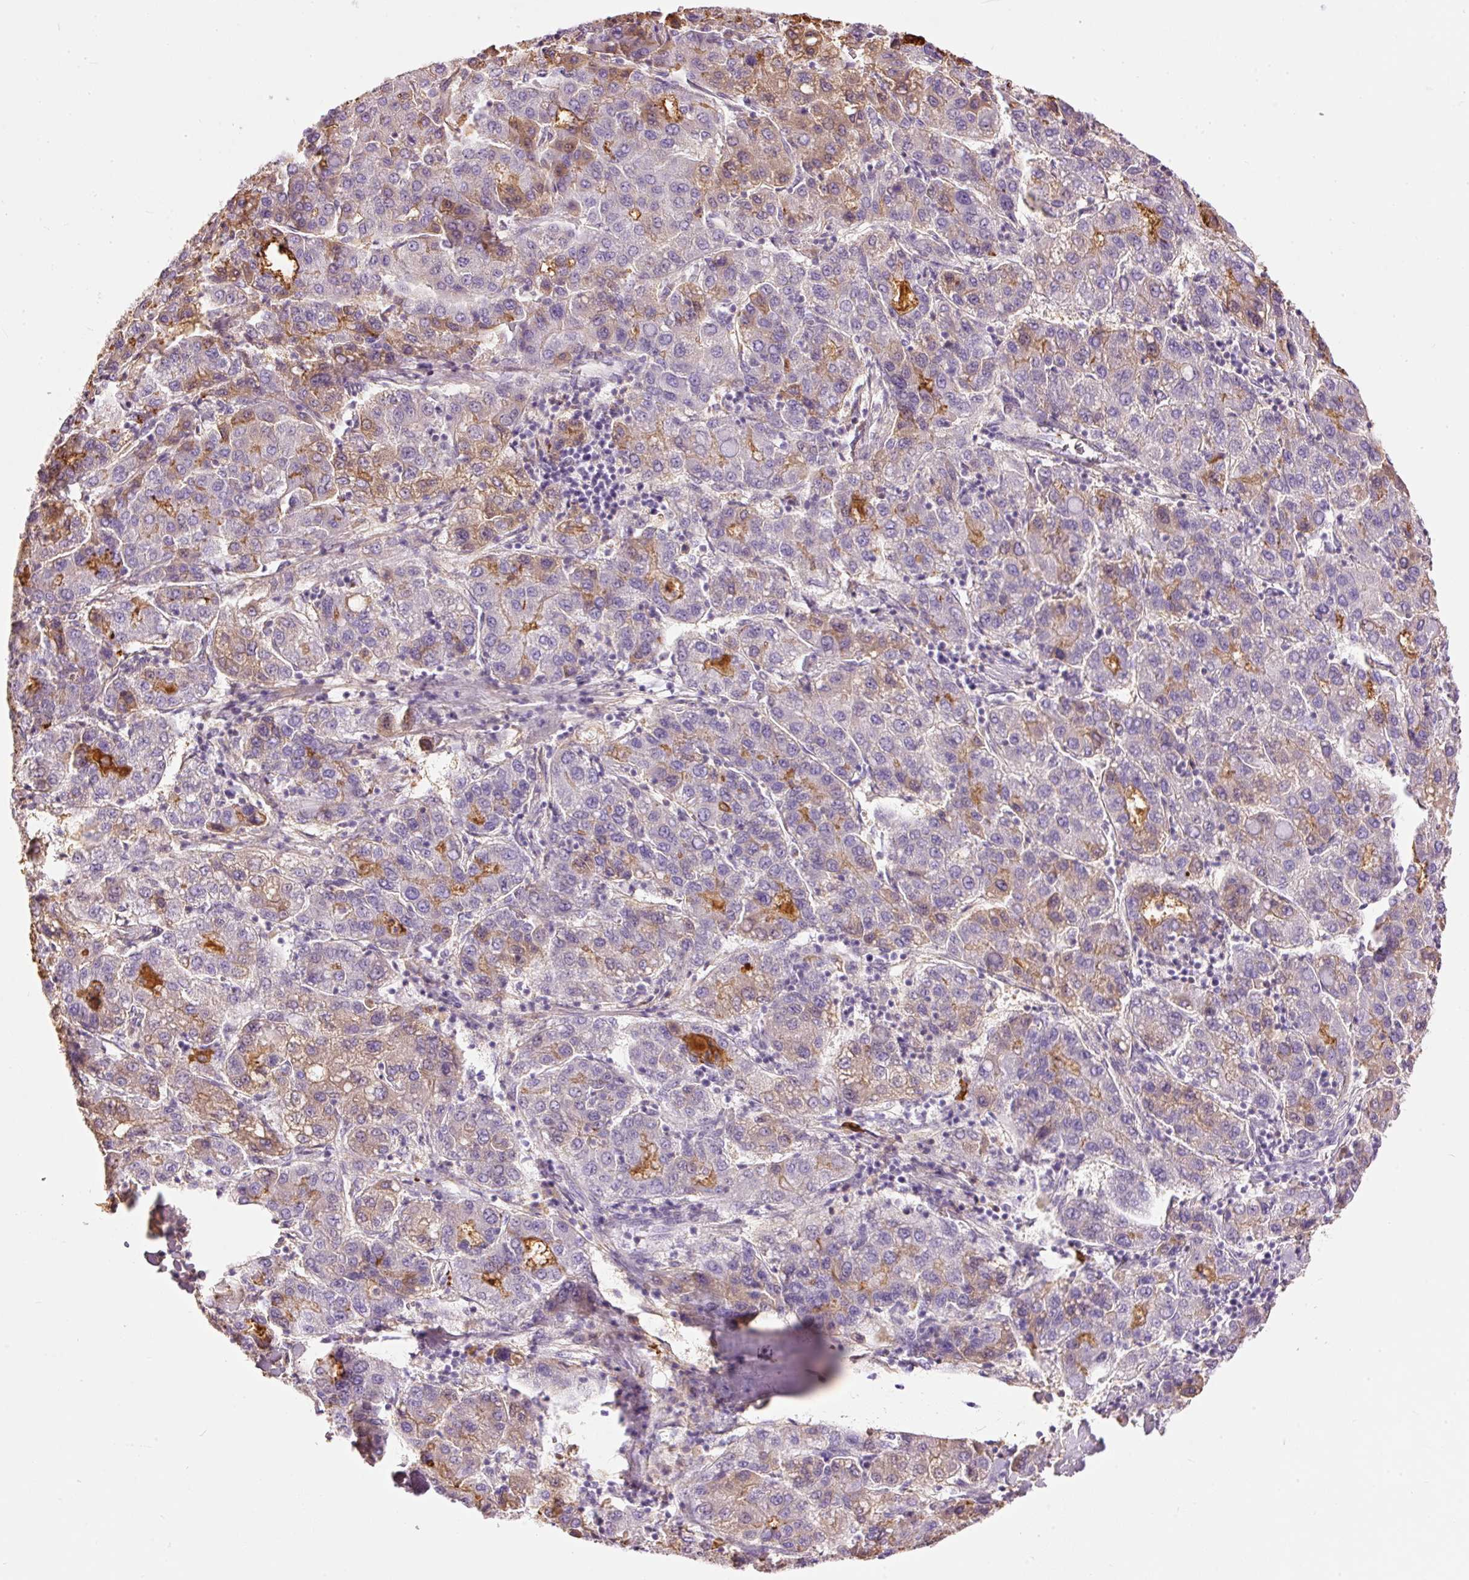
{"staining": {"intensity": "weak", "quantity": "25%-75%", "location": "cytoplasmic/membranous"}, "tissue": "liver cancer", "cell_type": "Tumor cells", "image_type": "cancer", "snomed": [{"axis": "morphology", "description": "Carcinoma, Hepatocellular, NOS"}, {"axis": "topography", "description": "Liver"}], "caption": "DAB immunohistochemical staining of human liver hepatocellular carcinoma exhibits weak cytoplasmic/membranous protein staining in about 25%-75% of tumor cells. Immunohistochemistry (ihc) stains the protein of interest in brown and the nuclei are stained blue.", "gene": "PRPF38B", "patient": {"sex": "male", "age": 65}}